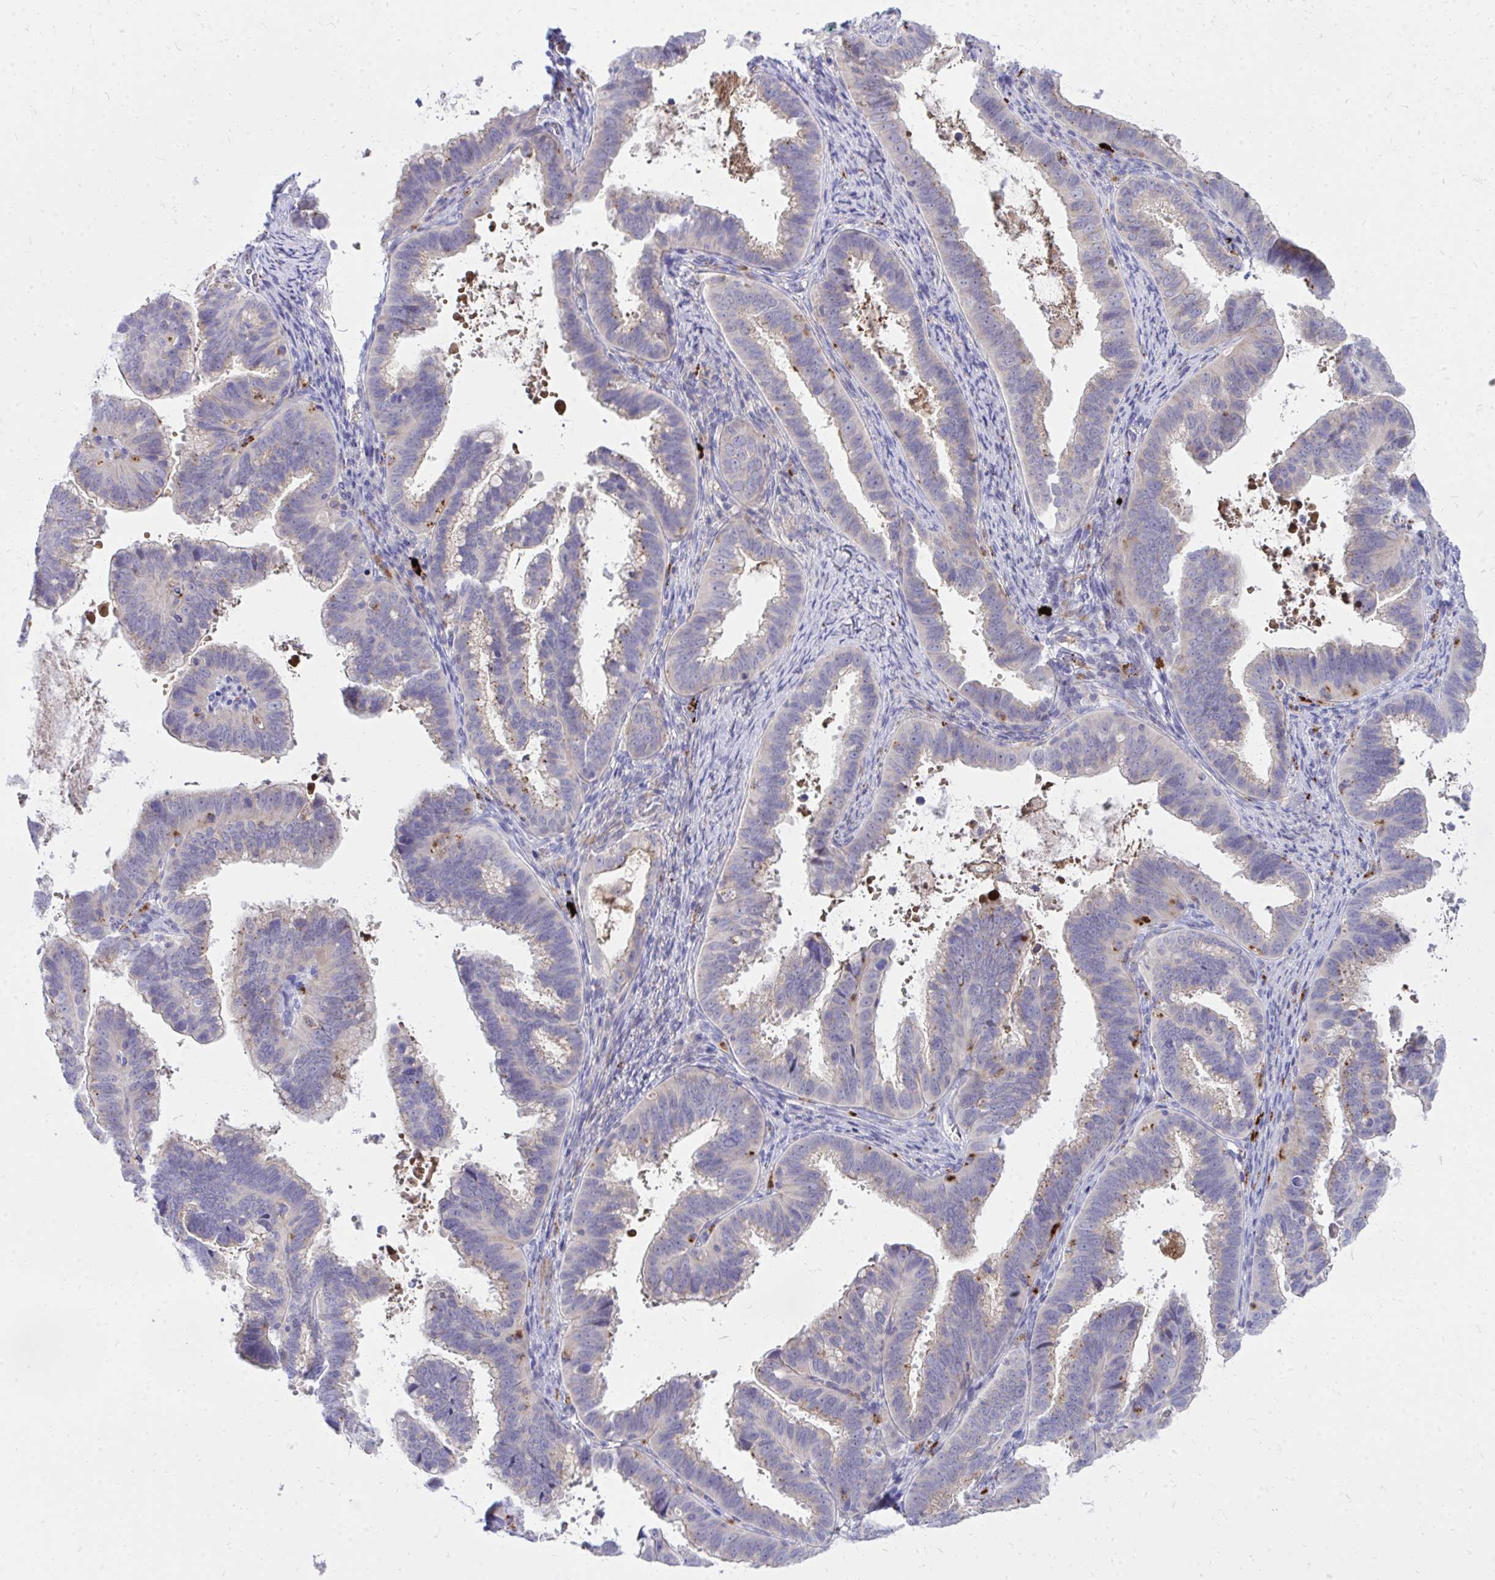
{"staining": {"intensity": "weak", "quantity": "25%-75%", "location": "cytoplasmic/membranous"}, "tissue": "cervical cancer", "cell_type": "Tumor cells", "image_type": "cancer", "snomed": [{"axis": "morphology", "description": "Adenocarcinoma, NOS"}, {"axis": "topography", "description": "Cervix"}], "caption": "A histopathology image of human adenocarcinoma (cervical) stained for a protein reveals weak cytoplasmic/membranous brown staining in tumor cells. The protein is shown in brown color, while the nuclei are stained blue.", "gene": "TP53I11", "patient": {"sex": "female", "age": 61}}